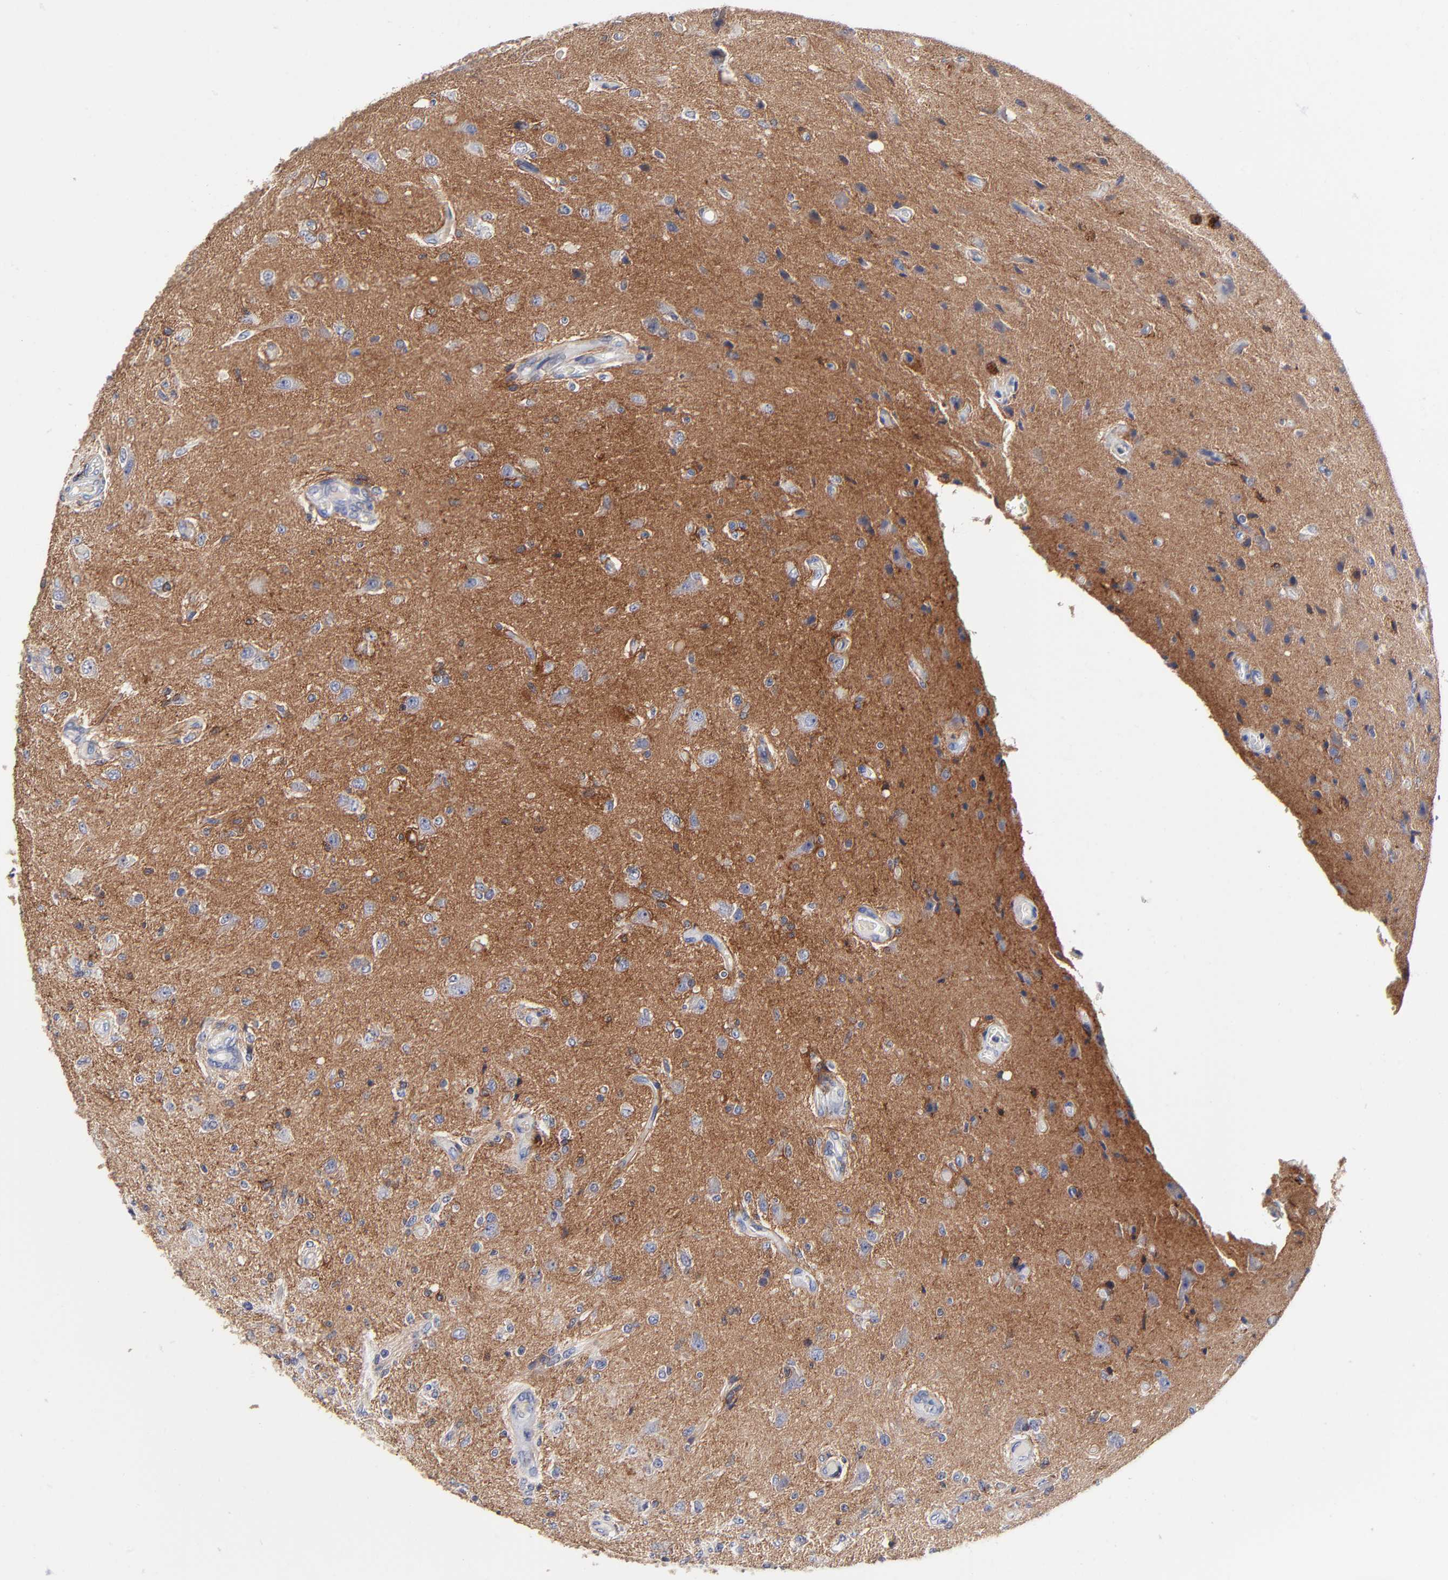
{"staining": {"intensity": "negative", "quantity": "none", "location": "none"}, "tissue": "glioma", "cell_type": "Tumor cells", "image_type": "cancer", "snomed": [{"axis": "morphology", "description": "Normal tissue, NOS"}, {"axis": "morphology", "description": "Glioma, malignant, High grade"}, {"axis": "topography", "description": "Cerebral cortex"}], "caption": "IHC histopathology image of malignant glioma (high-grade) stained for a protein (brown), which shows no expression in tumor cells.", "gene": "CXADR", "patient": {"sex": "male", "age": 77}}